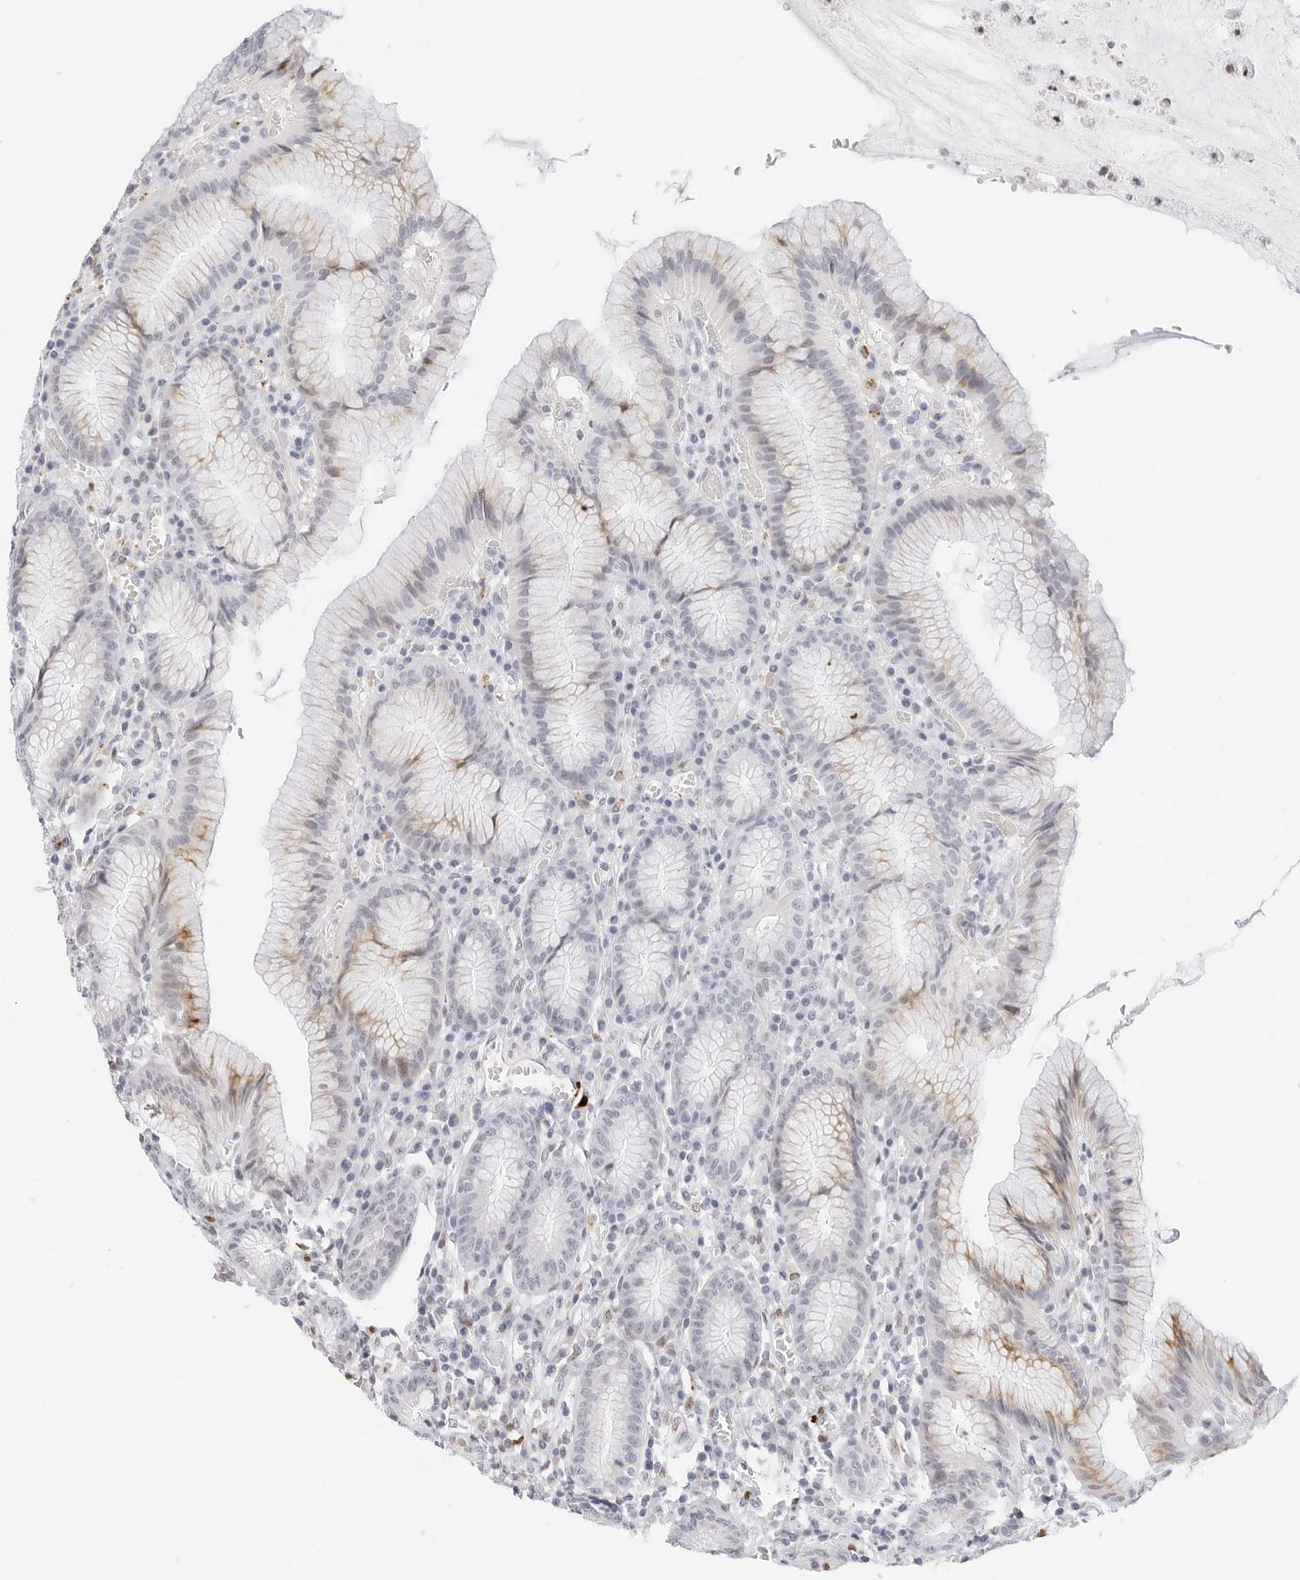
{"staining": {"intensity": "weak", "quantity": "25%-75%", "location": "nuclear"}, "tissue": "stomach", "cell_type": "Glandular cells", "image_type": "normal", "snomed": [{"axis": "morphology", "description": "Normal tissue, NOS"}, {"axis": "topography", "description": "Stomach"}], "caption": "The histopathology image demonstrates staining of unremarkable stomach, revealing weak nuclear protein expression (brown color) within glandular cells.", "gene": "SPIDR", "patient": {"sex": "male", "age": 55}}